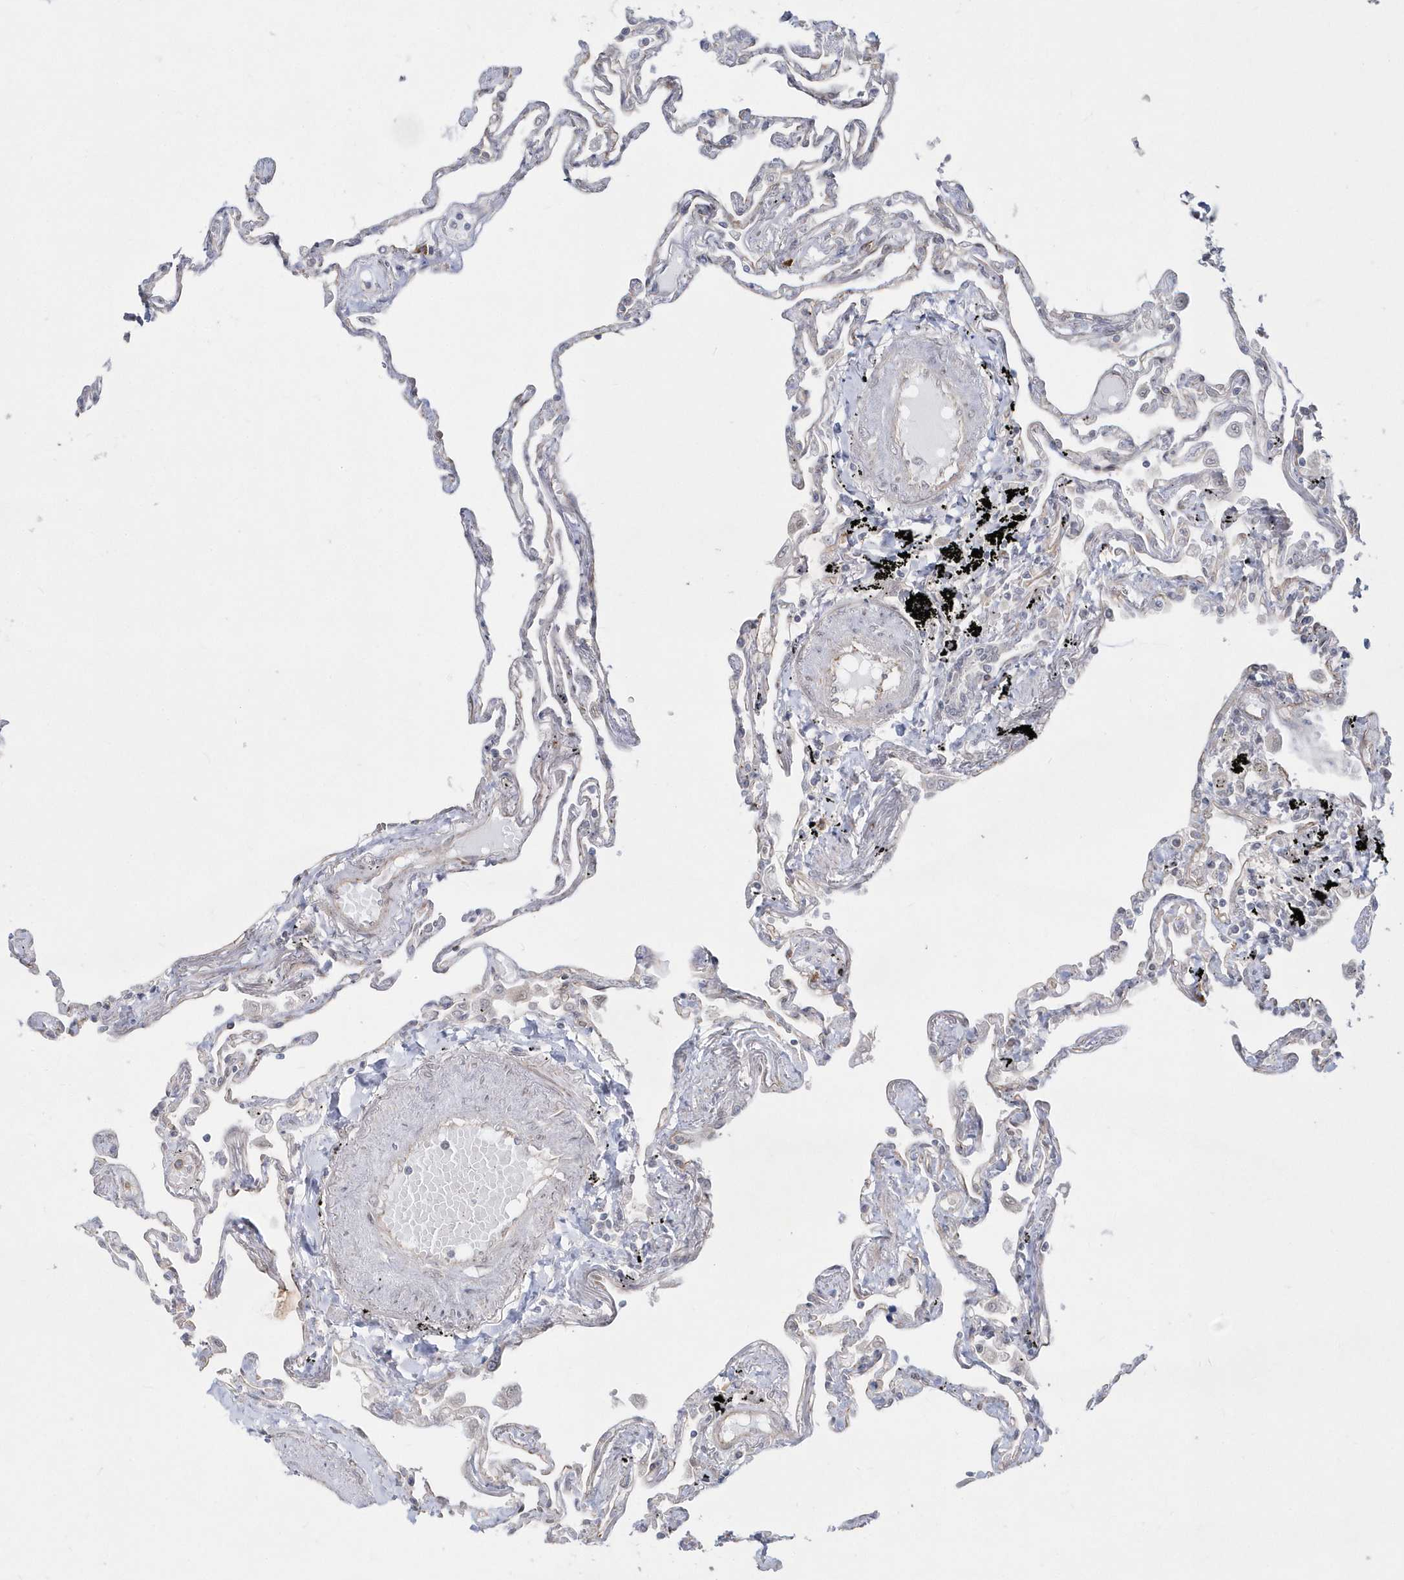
{"staining": {"intensity": "negative", "quantity": "none", "location": "none"}, "tissue": "lung", "cell_type": "Alveolar cells", "image_type": "normal", "snomed": [{"axis": "morphology", "description": "Normal tissue, NOS"}, {"axis": "topography", "description": "Lung"}], "caption": "High power microscopy histopathology image of an IHC histopathology image of unremarkable lung, revealing no significant expression in alveolar cells. The staining was performed using DAB to visualize the protein expression in brown, while the nuclei were stained in blue with hematoxylin (Magnification: 20x).", "gene": "DHX57", "patient": {"sex": "female", "age": 67}}